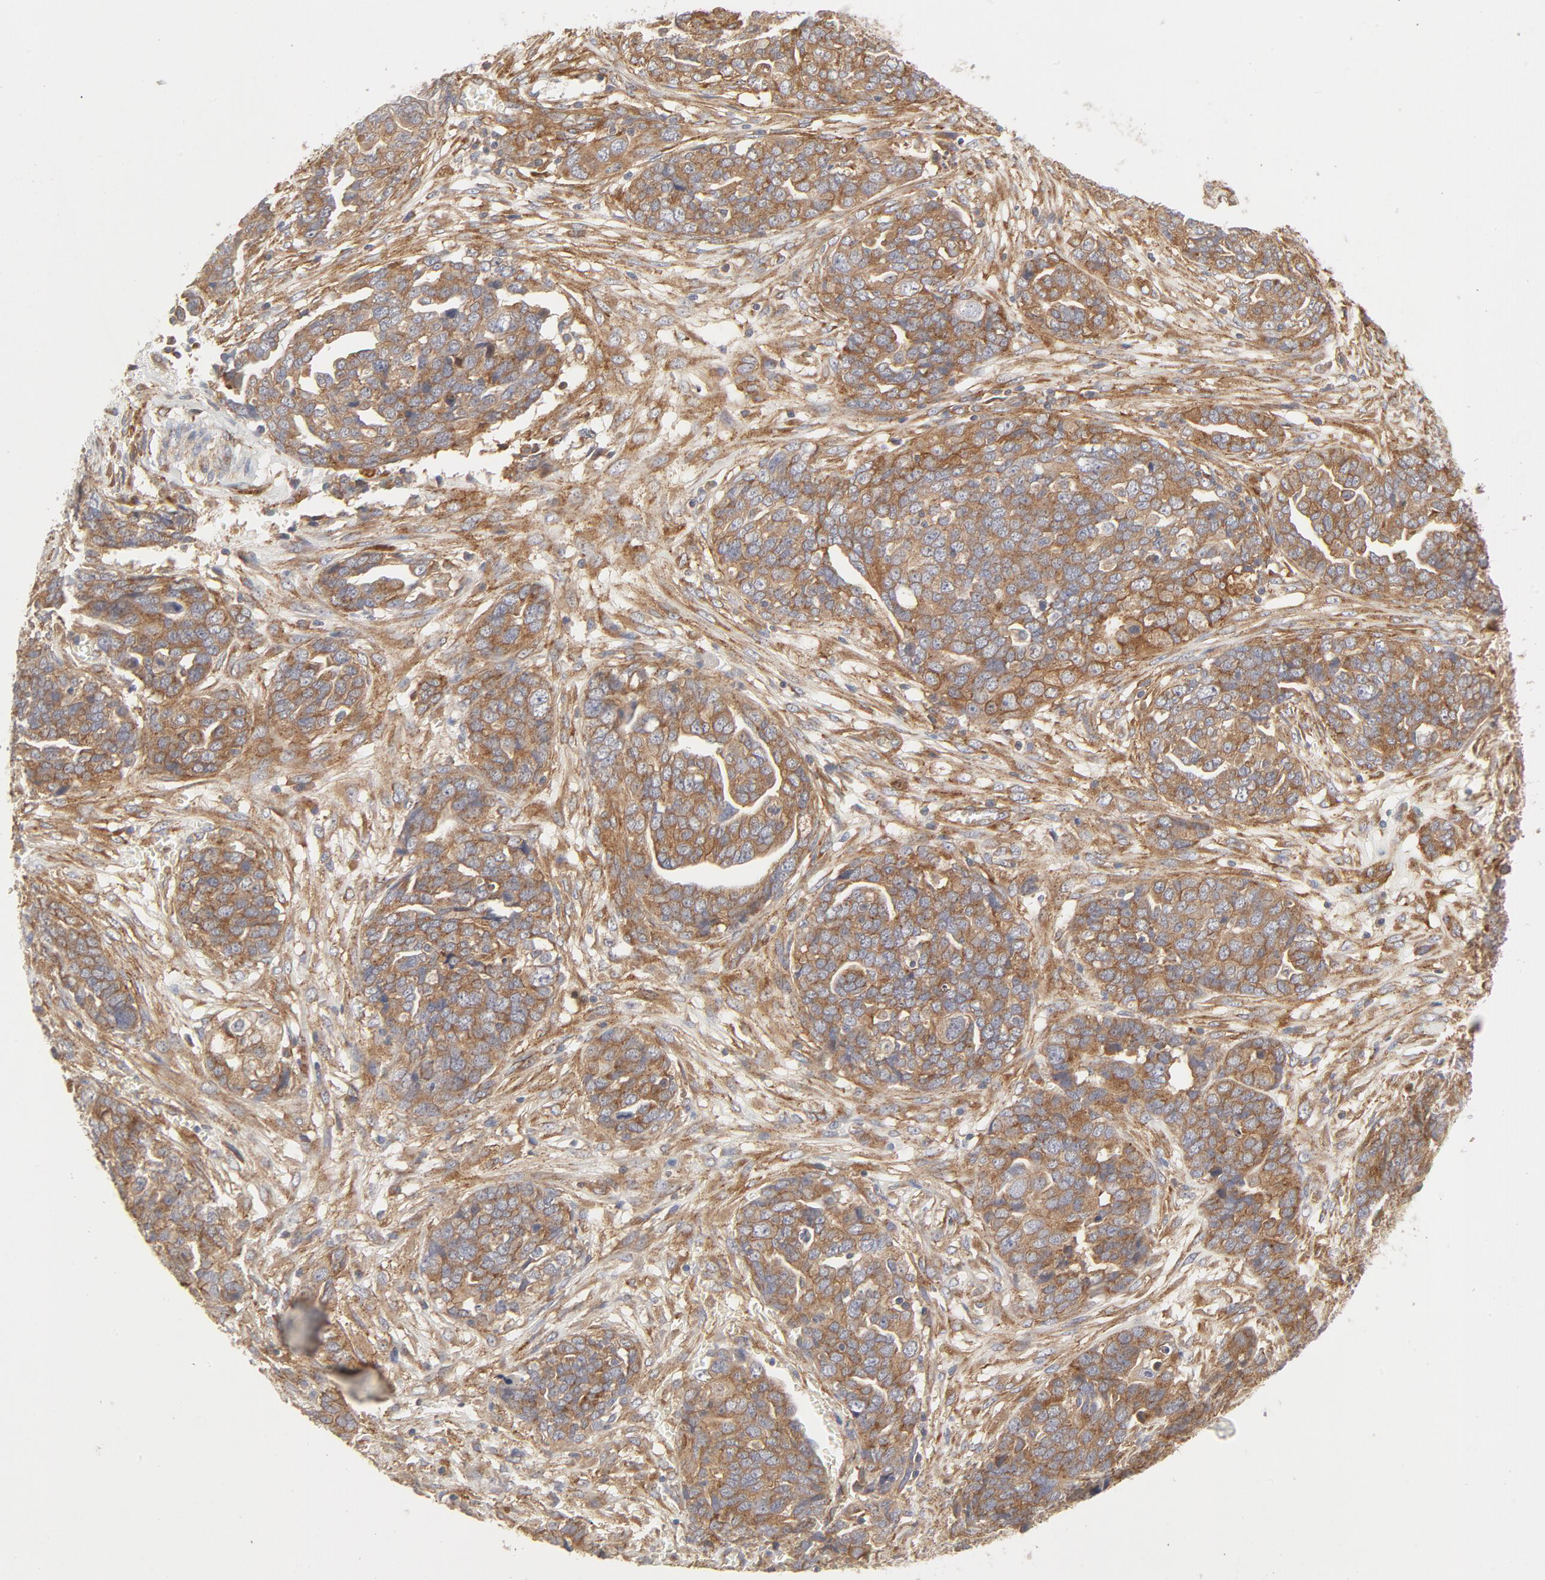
{"staining": {"intensity": "moderate", "quantity": ">75%", "location": "cytoplasmic/membranous"}, "tissue": "ovarian cancer", "cell_type": "Tumor cells", "image_type": "cancer", "snomed": [{"axis": "morphology", "description": "Normal tissue, NOS"}, {"axis": "morphology", "description": "Cystadenocarcinoma, serous, NOS"}, {"axis": "topography", "description": "Fallopian tube"}, {"axis": "topography", "description": "Ovary"}], "caption": "Protein staining of ovarian serous cystadenocarcinoma tissue exhibits moderate cytoplasmic/membranous expression in about >75% of tumor cells. Nuclei are stained in blue.", "gene": "AP2A1", "patient": {"sex": "female", "age": 56}}